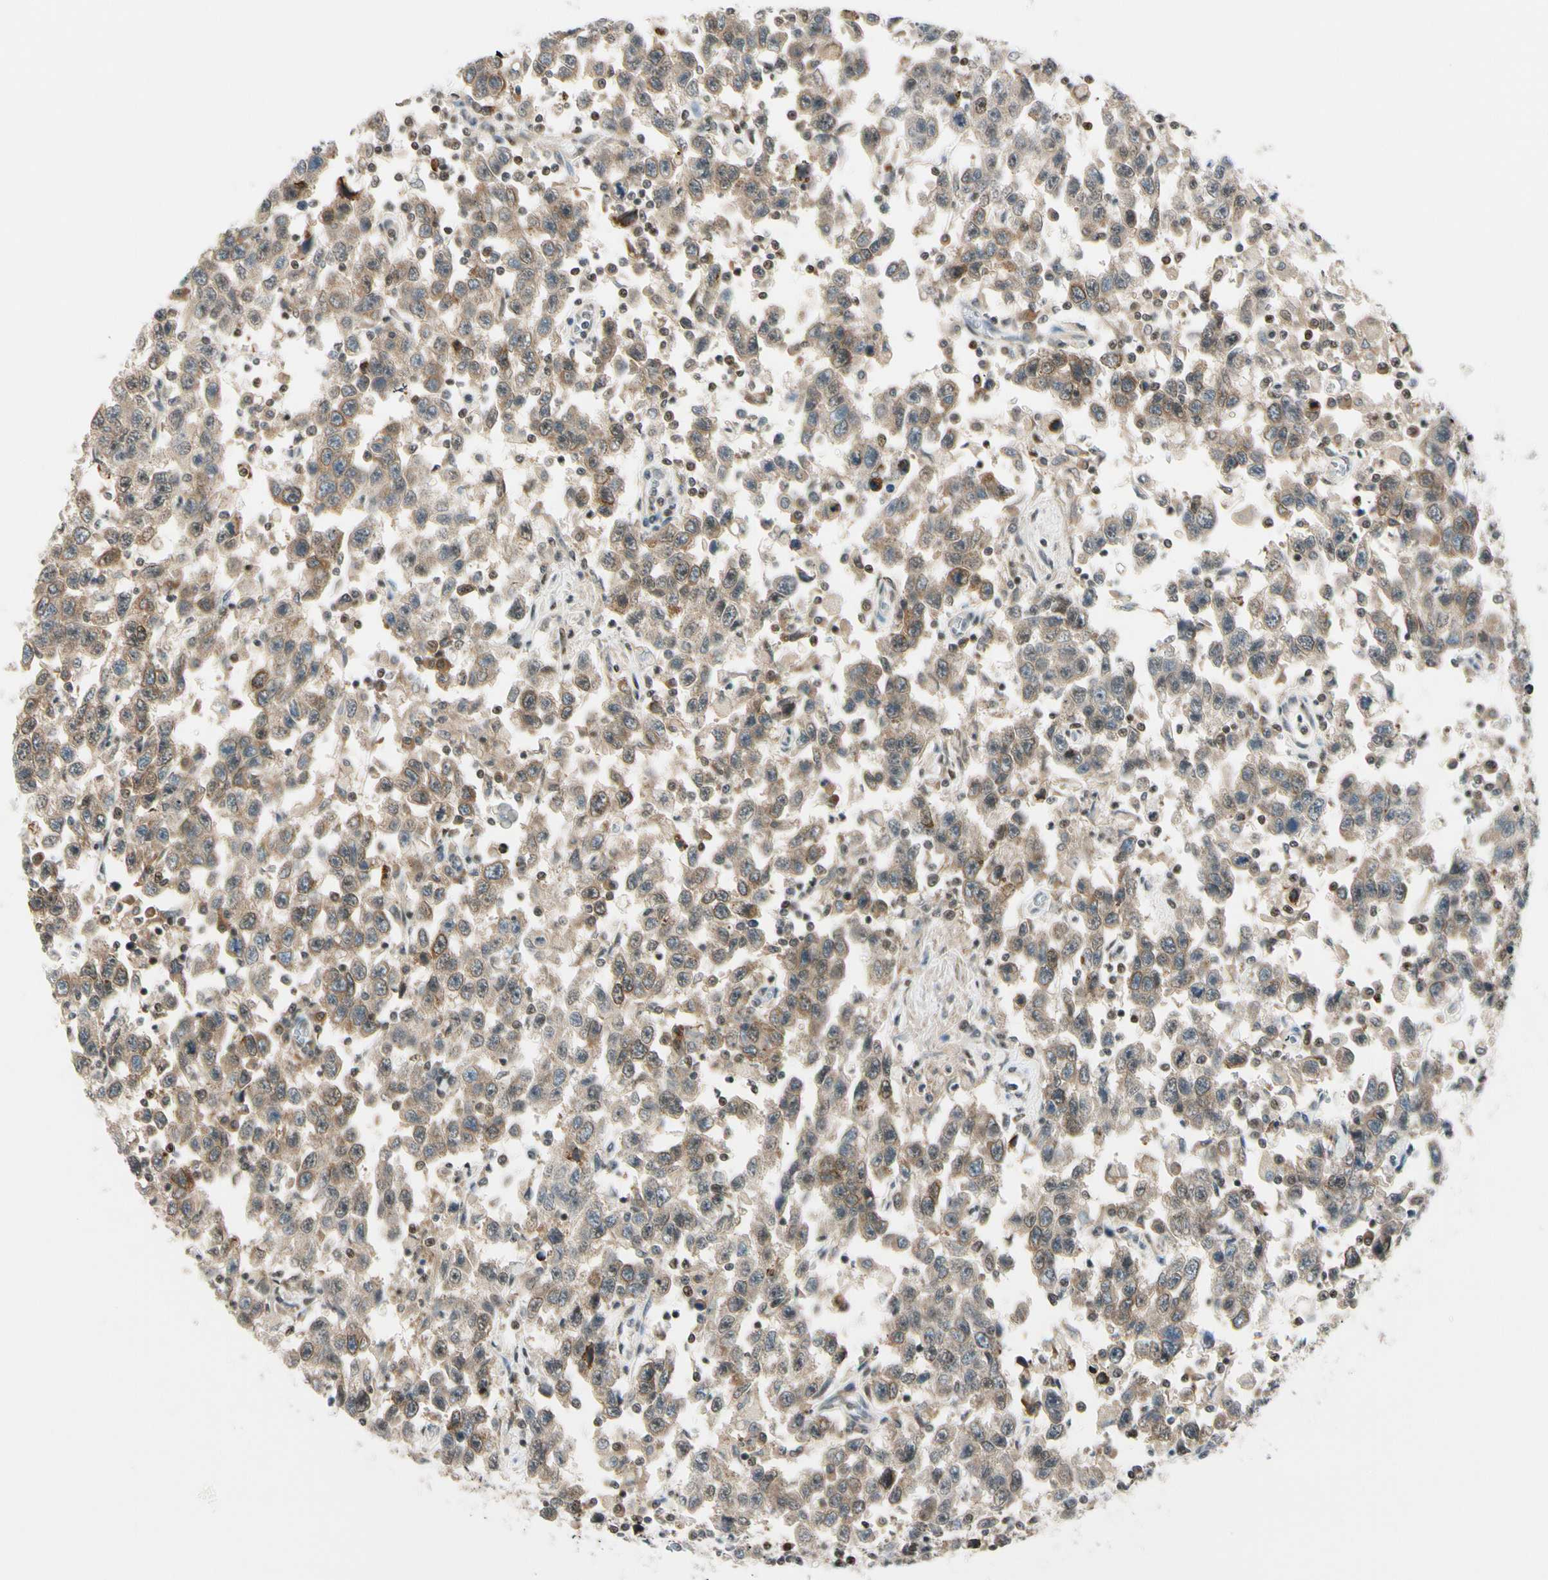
{"staining": {"intensity": "weak", "quantity": ">75%", "location": "cytoplasmic/membranous"}, "tissue": "testis cancer", "cell_type": "Tumor cells", "image_type": "cancer", "snomed": [{"axis": "morphology", "description": "Seminoma, NOS"}, {"axis": "topography", "description": "Testis"}], "caption": "The image shows staining of testis cancer, revealing weak cytoplasmic/membranous protein staining (brown color) within tumor cells.", "gene": "DAXX", "patient": {"sex": "male", "age": 41}}